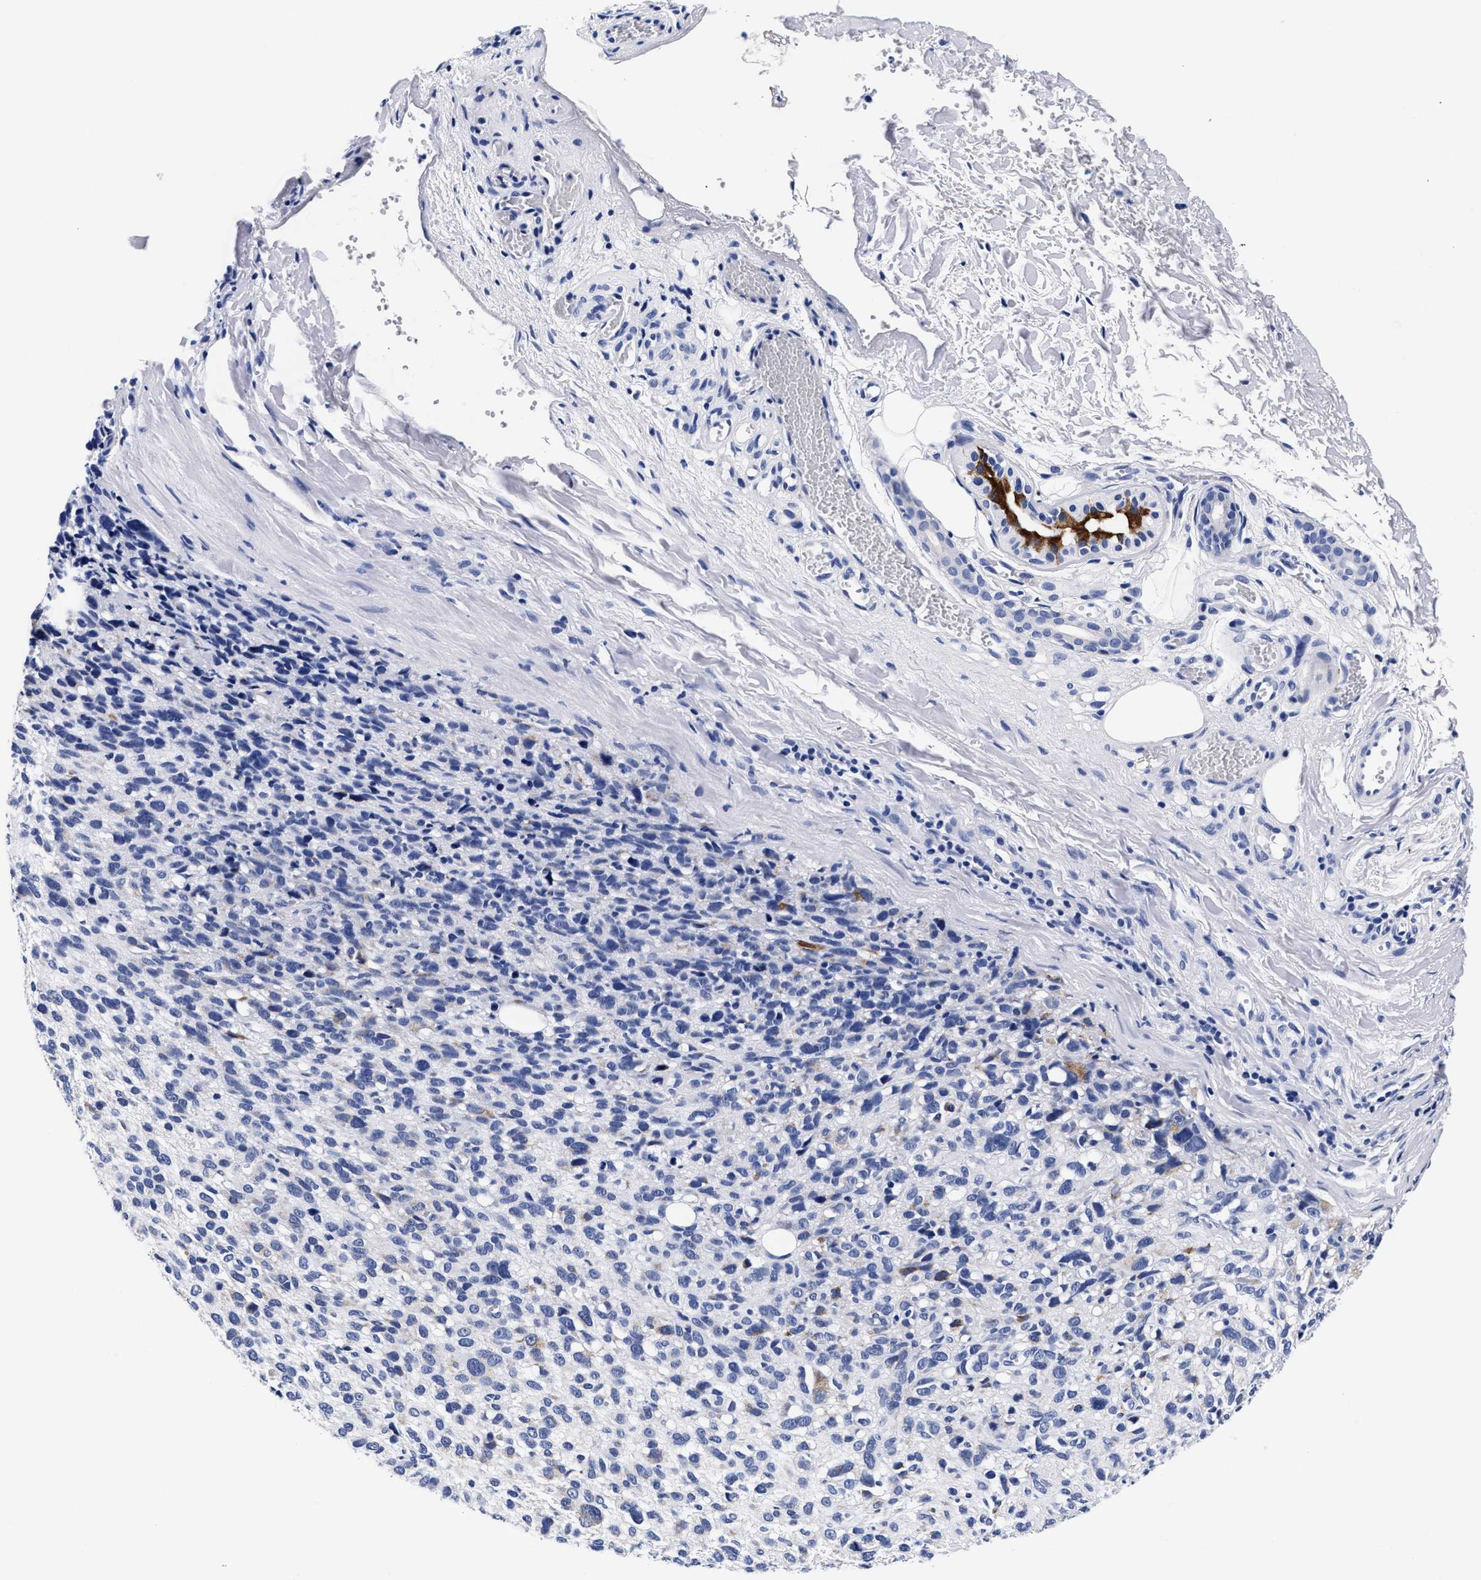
{"staining": {"intensity": "negative", "quantity": "none", "location": "none"}, "tissue": "melanoma", "cell_type": "Tumor cells", "image_type": "cancer", "snomed": [{"axis": "morphology", "description": "Malignant melanoma, NOS"}, {"axis": "topography", "description": "Skin"}], "caption": "This is an immunohistochemistry photomicrograph of human malignant melanoma. There is no staining in tumor cells.", "gene": "RAB3B", "patient": {"sex": "female", "age": 55}}